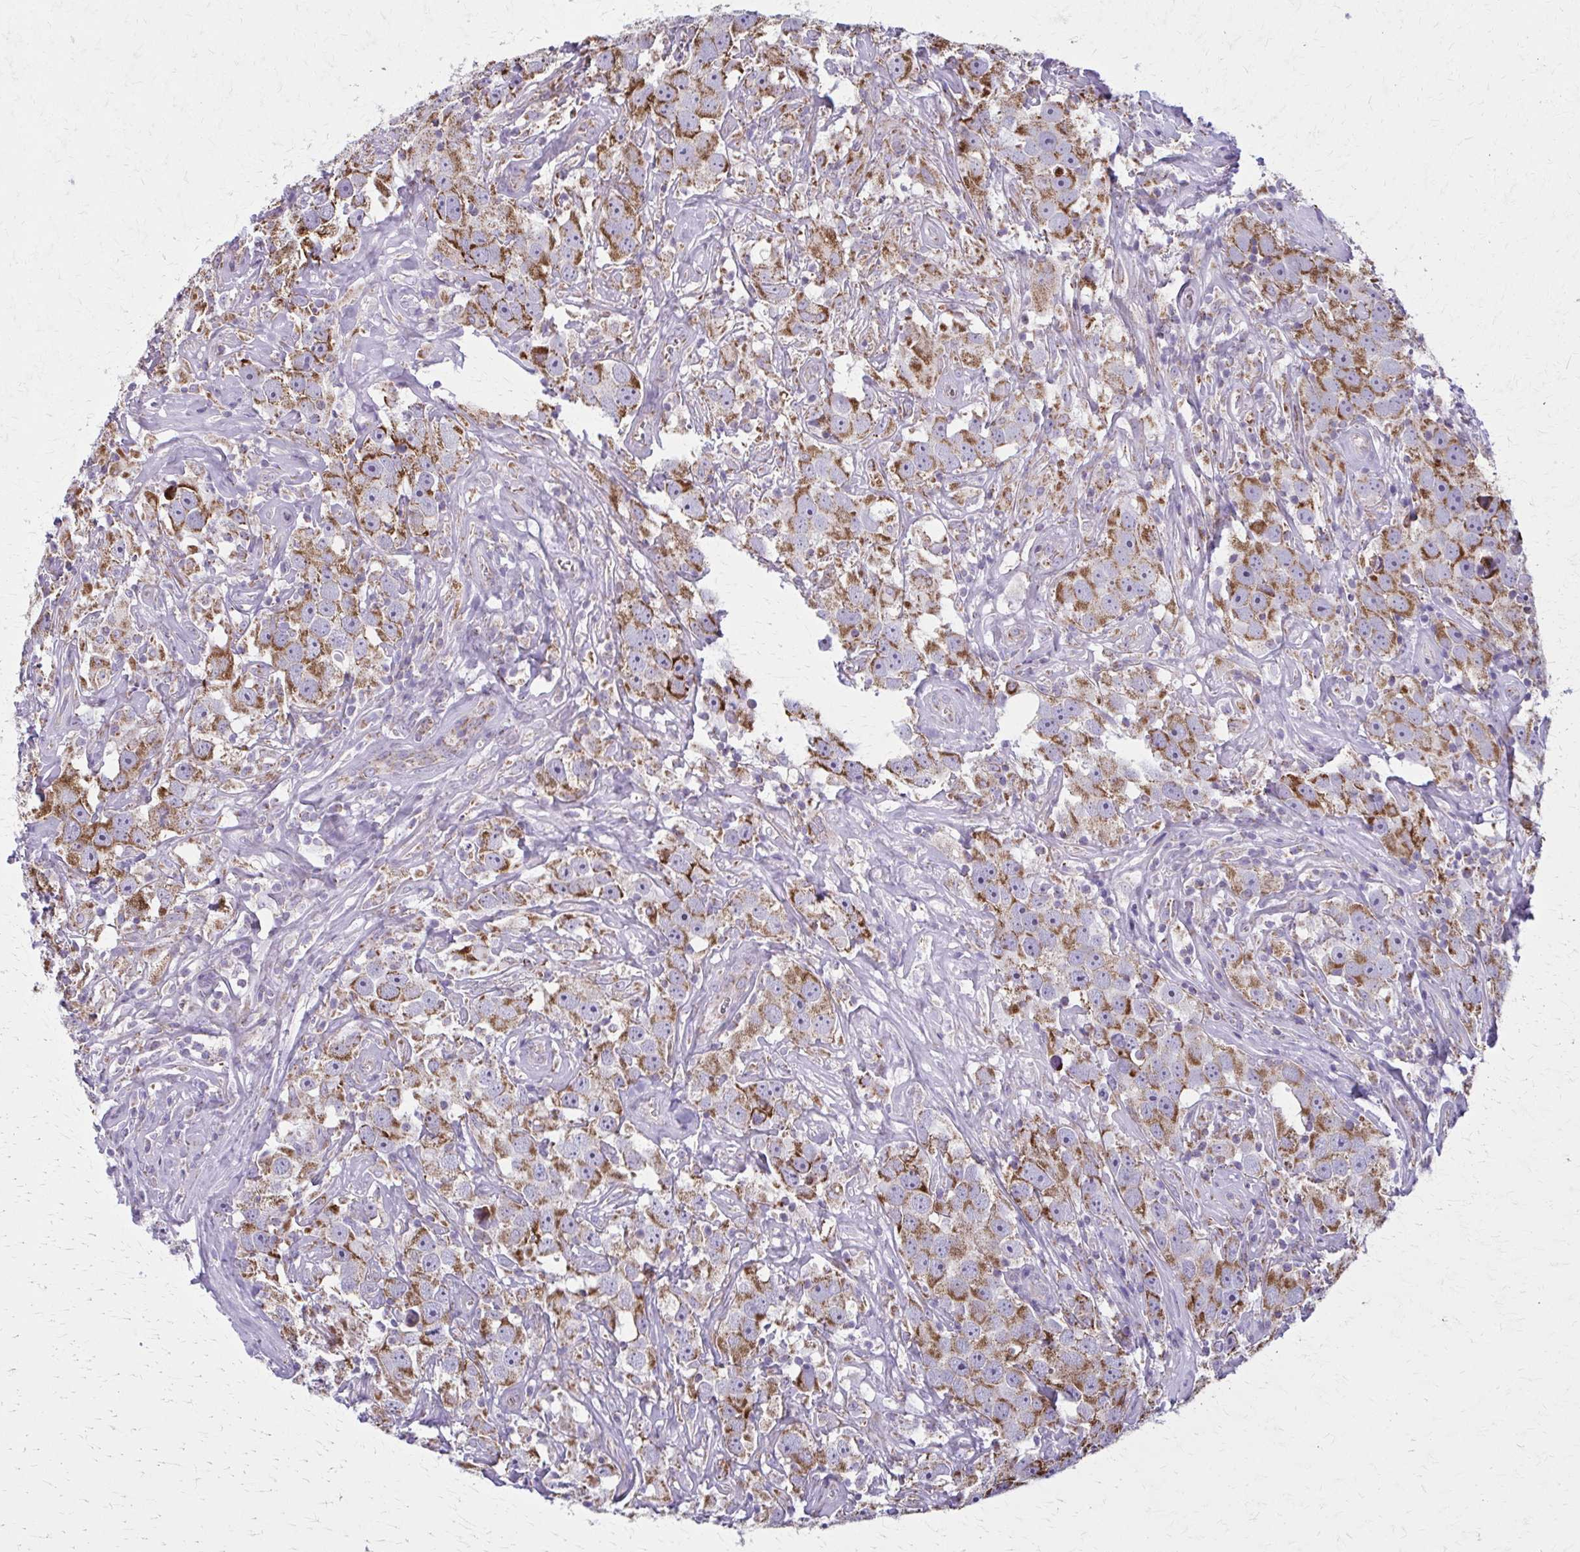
{"staining": {"intensity": "moderate", "quantity": ">75%", "location": "cytoplasmic/membranous"}, "tissue": "testis cancer", "cell_type": "Tumor cells", "image_type": "cancer", "snomed": [{"axis": "morphology", "description": "Seminoma, NOS"}, {"axis": "topography", "description": "Testis"}], "caption": "Brown immunohistochemical staining in human testis cancer (seminoma) demonstrates moderate cytoplasmic/membranous positivity in approximately >75% of tumor cells. The staining was performed using DAB to visualize the protein expression in brown, while the nuclei were stained in blue with hematoxylin (Magnification: 20x).", "gene": "TVP23A", "patient": {"sex": "male", "age": 49}}